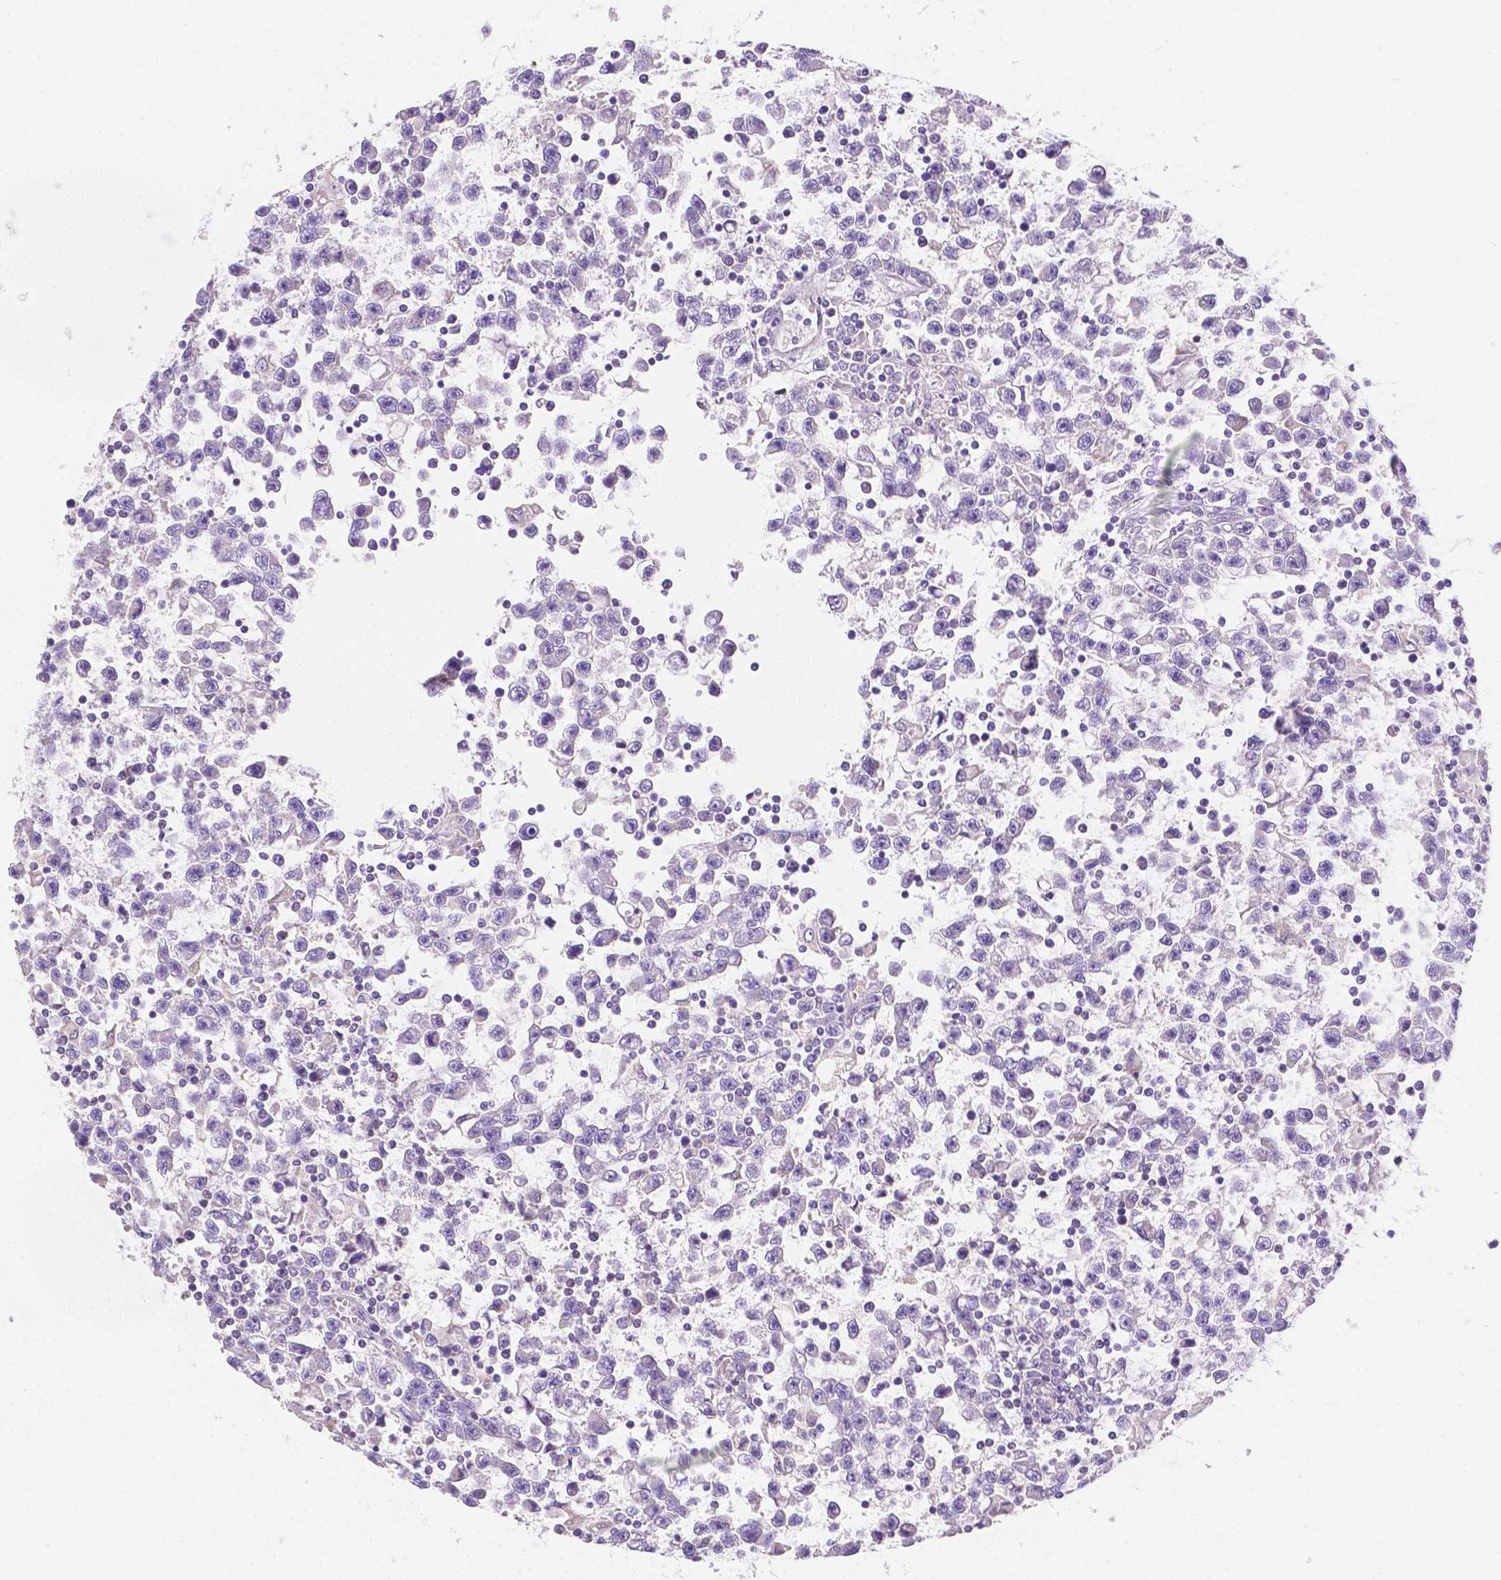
{"staining": {"intensity": "negative", "quantity": "none", "location": "none"}, "tissue": "testis cancer", "cell_type": "Tumor cells", "image_type": "cancer", "snomed": [{"axis": "morphology", "description": "Seminoma, NOS"}, {"axis": "topography", "description": "Testis"}], "caption": "This is a histopathology image of immunohistochemistry (IHC) staining of testis cancer, which shows no positivity in tumor cells. (Brightfield microscopy of DAB immunohistochemistry at high magnification).", "gene": "SGTB", "patient": {"sex": "male", "age": 31}}